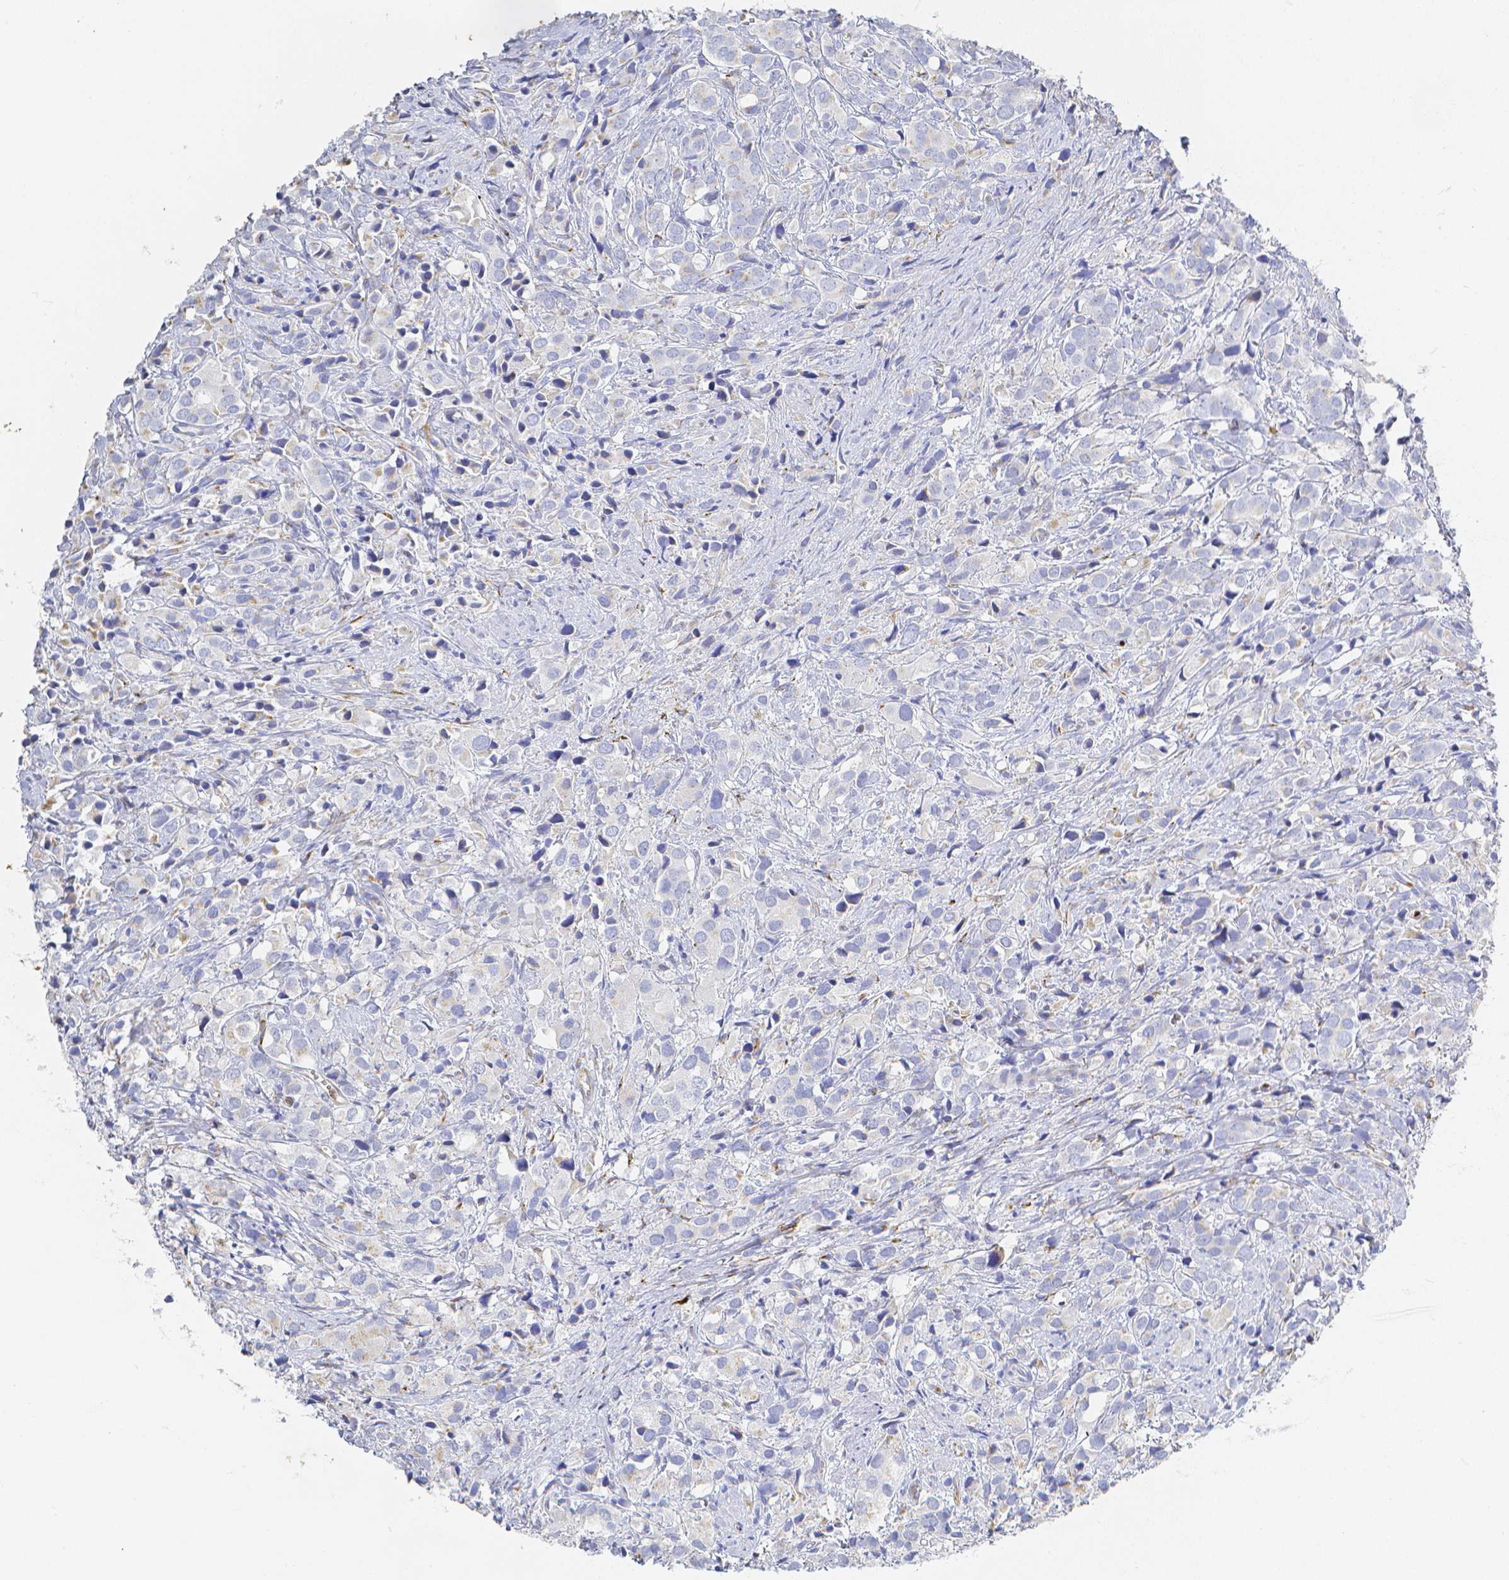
{"staining": {"intensity": "negative", "quantity": "none", "location": "none"}, "tissue": "prostate cancer", "cell_type": "Tumor cells", "image_type": "cancer", "snomed": [{"axis": "morphology", "description": "Adenocarcinoma, High grade"}, {"axis": "topography", "description": "Prostate"}], "caption": "High magnification brightfield microscopy of prostate cancer (high-grade adenocarcinoma) stained with DAB (brown) and counterstained with hematoxylin (blue): tumor cells show no significant positivity.", "gene": "SMURF1", "patient": {"sex": "male", "age": 86}}